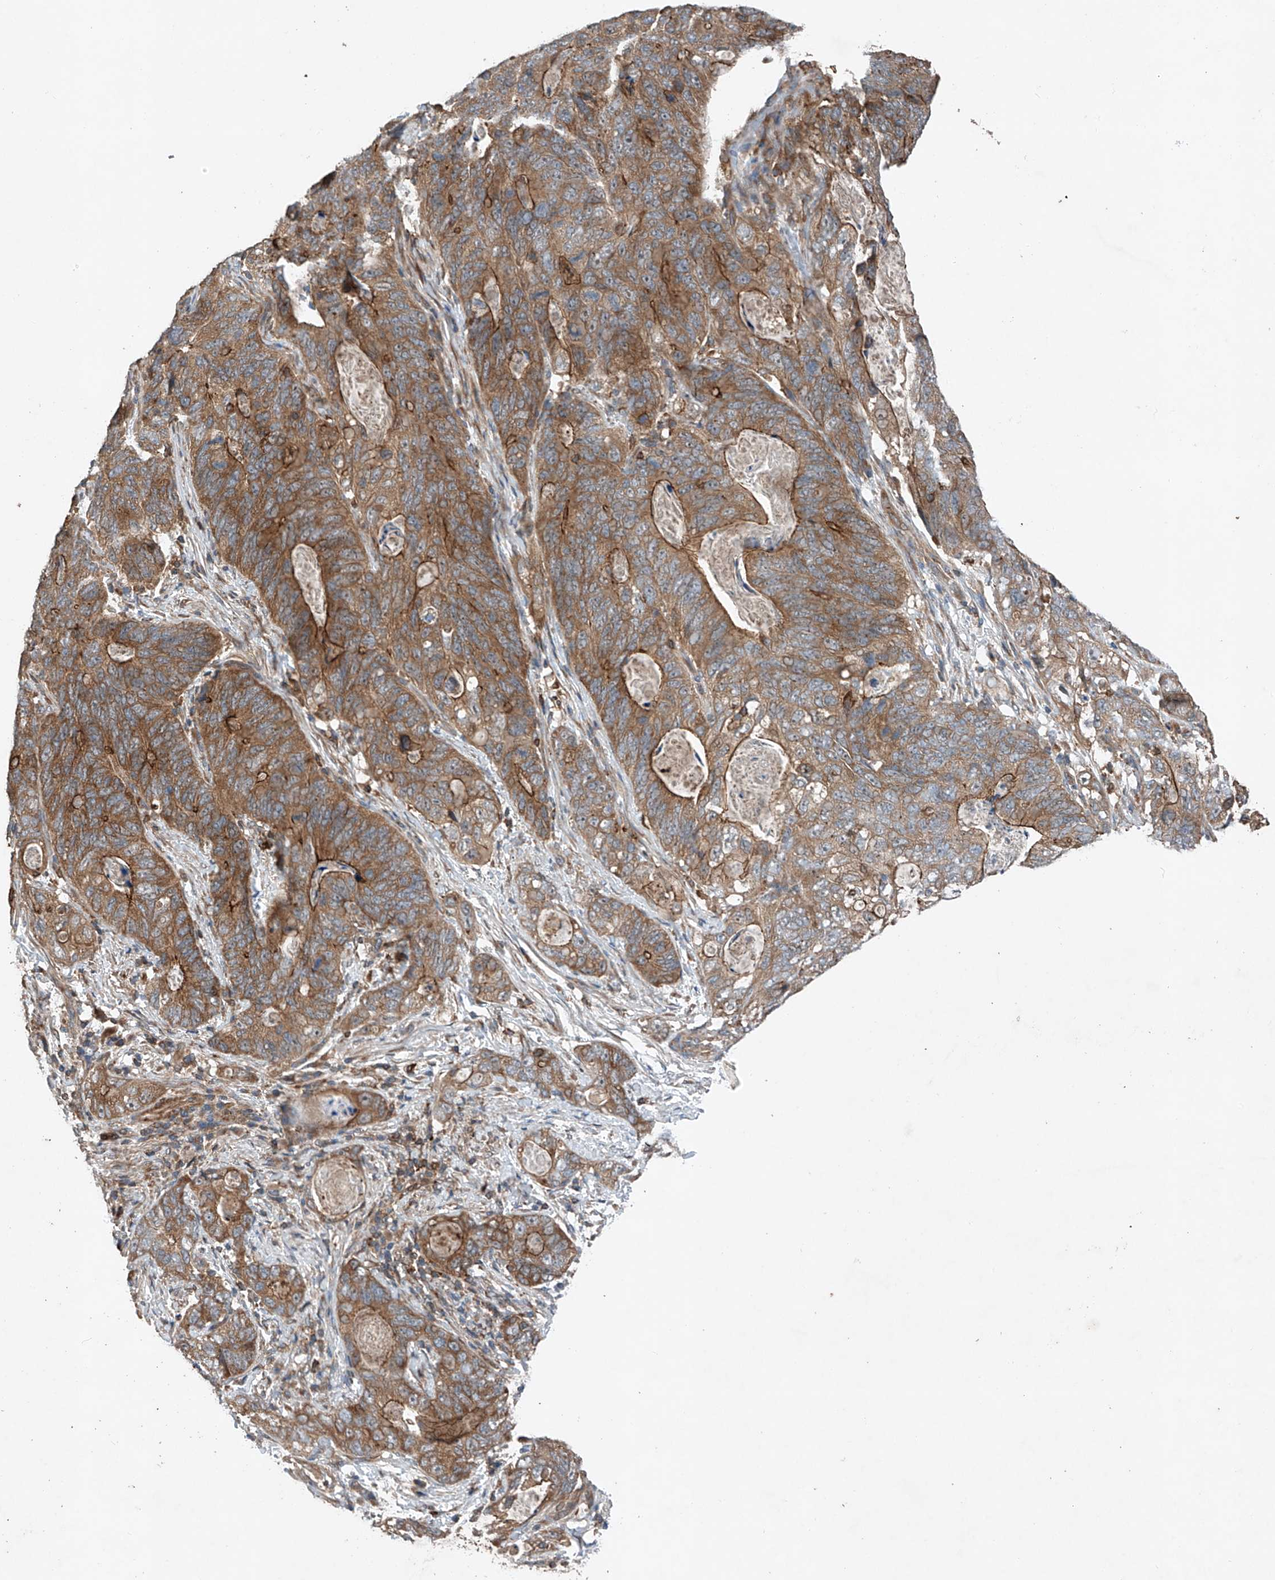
{"staining": {"intensity": "moderate", "quantity": ">75%", "location": "cytoplasmic/membranous"}, "tissue": "stomach cancer", "cell_type": "Tumor cells", "image_type": "cancer", "snomed": [{"axis": "morphology", "description": "Normal tissue, NOS"}, {"axis": "morphology", "description": "Adenocarcinoma, NOS"}, {"axis": "topography", "description": "Stomach"}], "caption": "An image of stomach cancer stained for a protein reveals moderate cytoplasmic/membranous brown staining in tumor cells.", "gene": "CEP85L", "patient": {"sex": "female", "age": 89}}